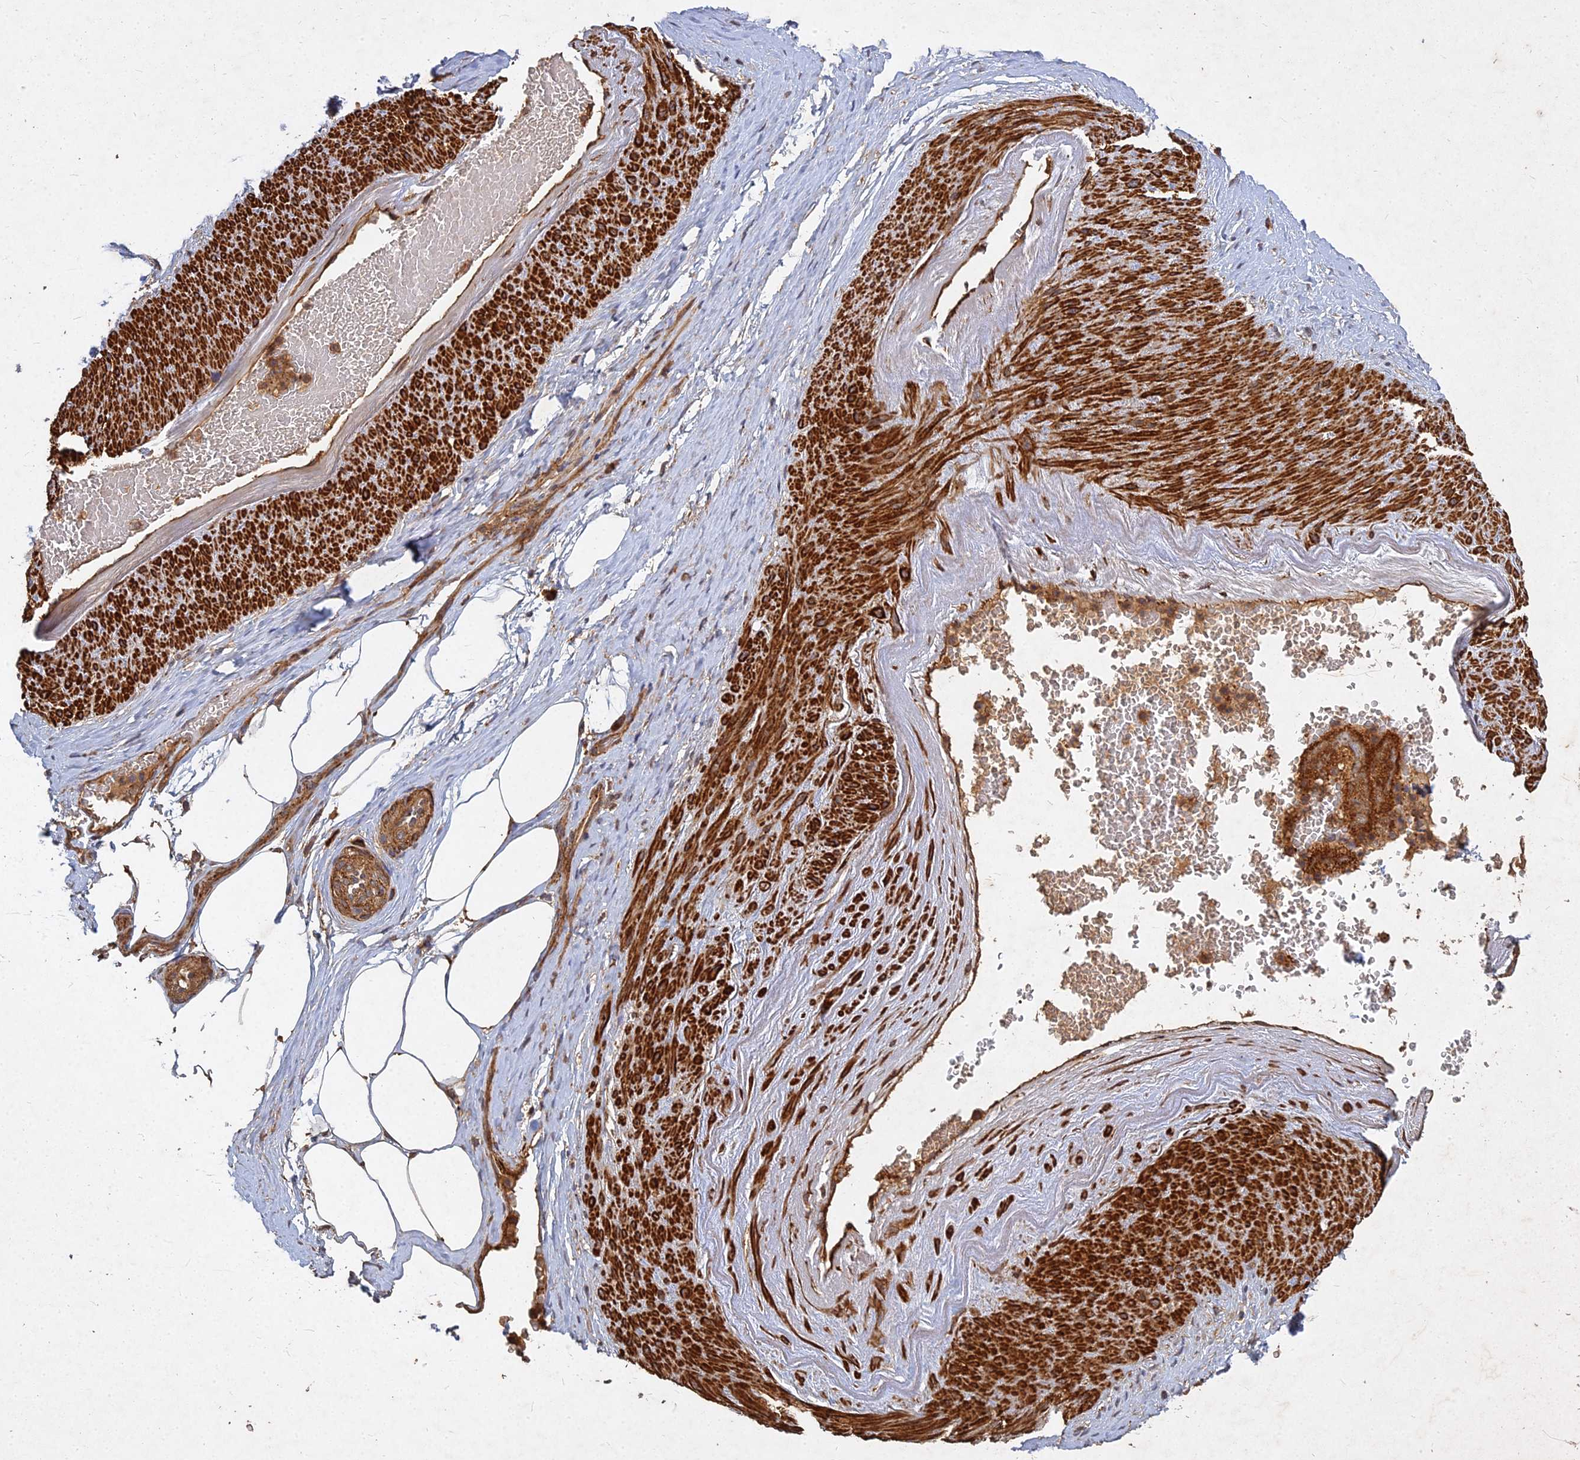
{"staining": {"intensity": "moderate", "quantity": ">75%", "location": "cytoplasmic/membranous"}, "tissue": "adipose tissue", "cell_type": "Adipocytes", "image_type": "normal", "snomed": [{"axis": "morphology", "description": "Normal tissue, NOS"}, {"axis": "morphology", "description": "Adenocarcinoma, Low grade"}, {"axis": "topography", "description": "Prostate"}, {"axis": "topography", "description": "Peripheral nerve tissue"}], "caption": "IHC micrograph of benign adipose tissue: human adipose tissue stained using immunohistochemistry (IHC) demonstrates medium levels of moderate protein expression localized specifically in the cytoplasmic/membranous of adipocytes, appearing as a cytoplasmic/membranous brown color.", "gene": "UBE2W", "patient": {"sex": "male", "age": 63}}